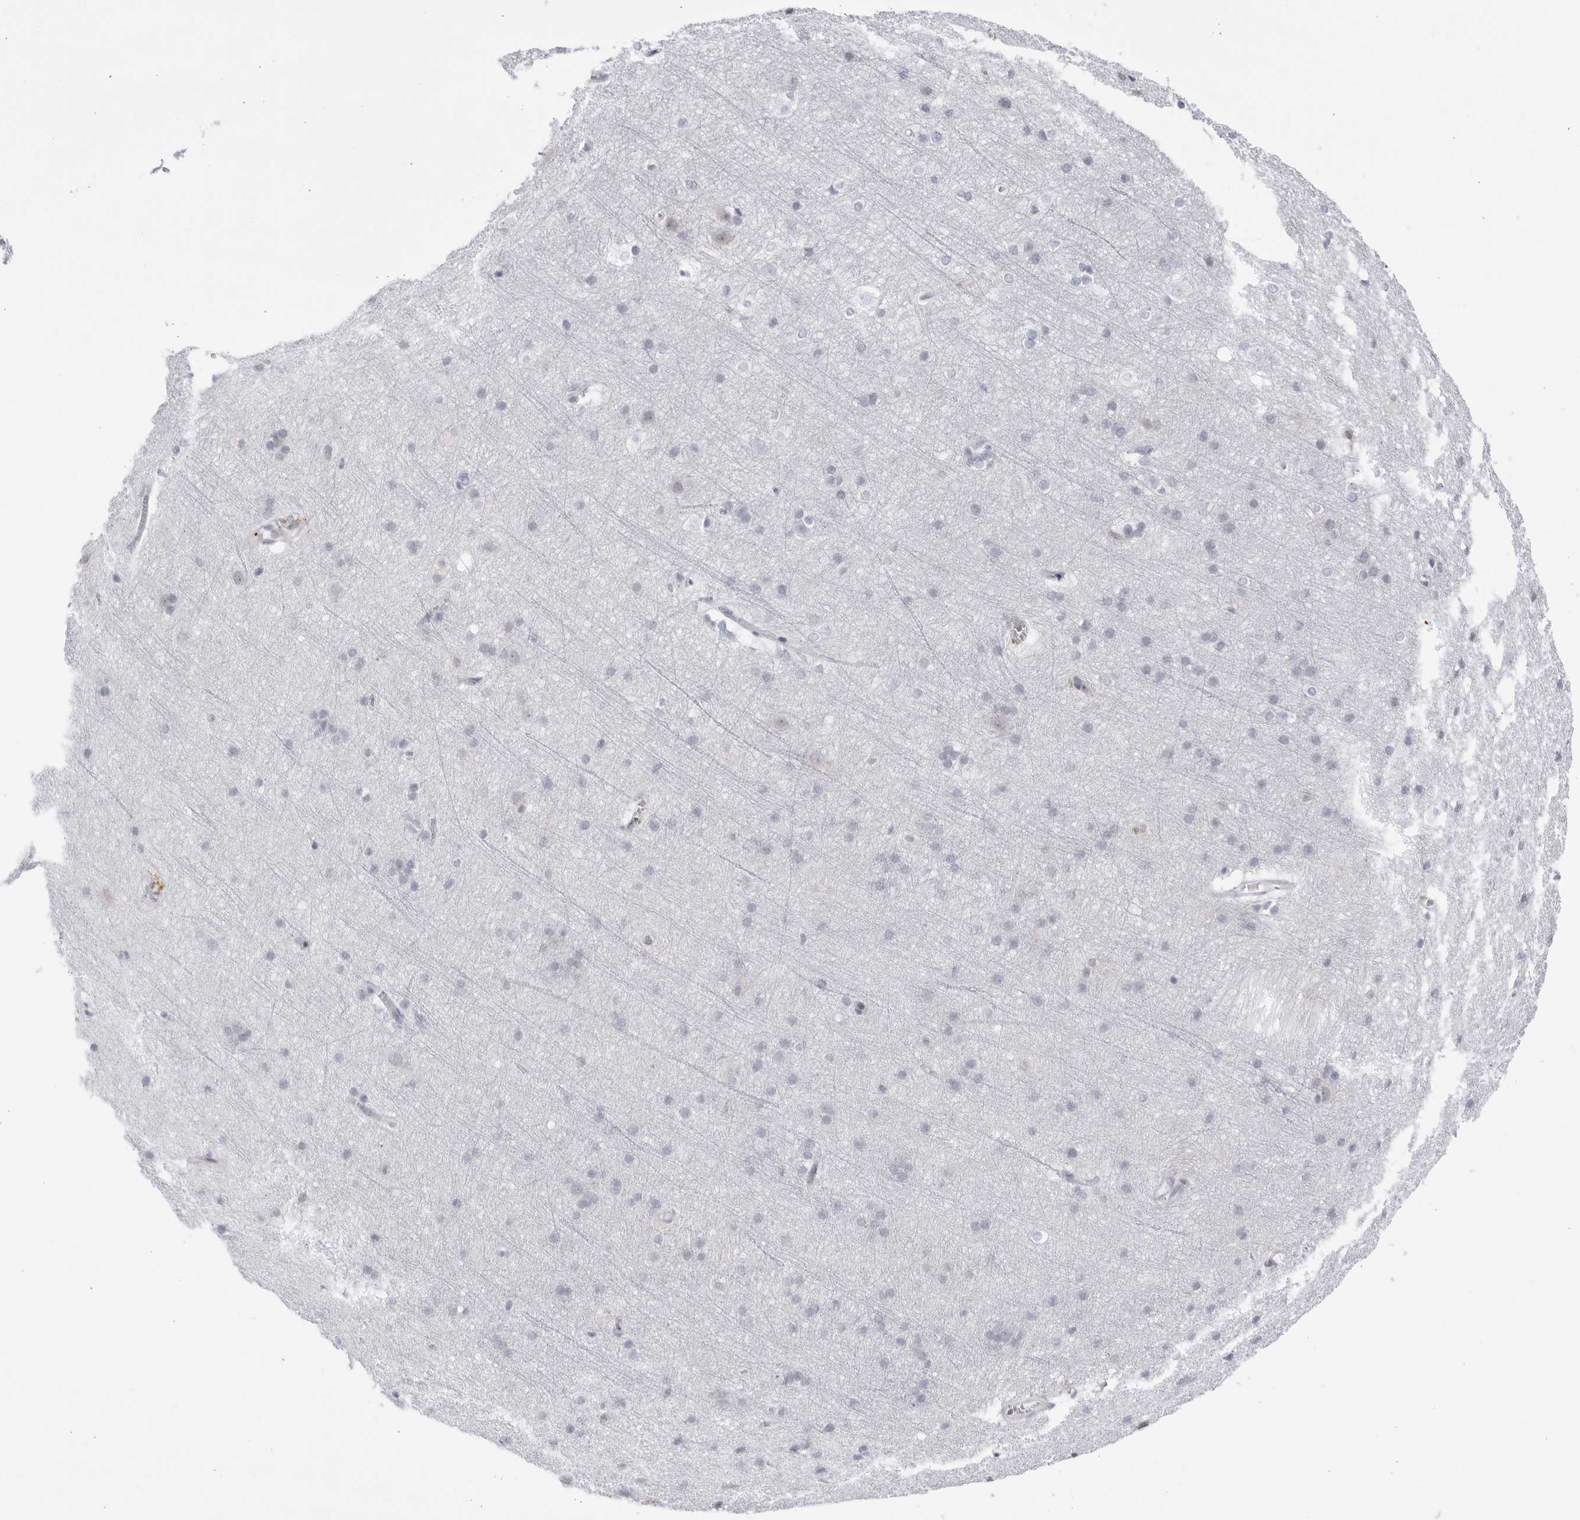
{"staining": {"intensity": "negative", "quantity": "none", "location": "none"}, "tissue": "cerebral cortex", "cell_type": "Endothelial cells", "image_type": "normal", "snomed": [{"axis": "morphology", "description": "Normal tissue, NOS"}, {"axis": "topography", "description": "Cerebral cortex"}], "caption": "This is an immunohistochemistry (IHC) photomicrograph of benign cerebral cortex. There is no positivity in endothelial cells.", "gene": "CNBD1", "patient": {"sex": "male", "age": 54}}